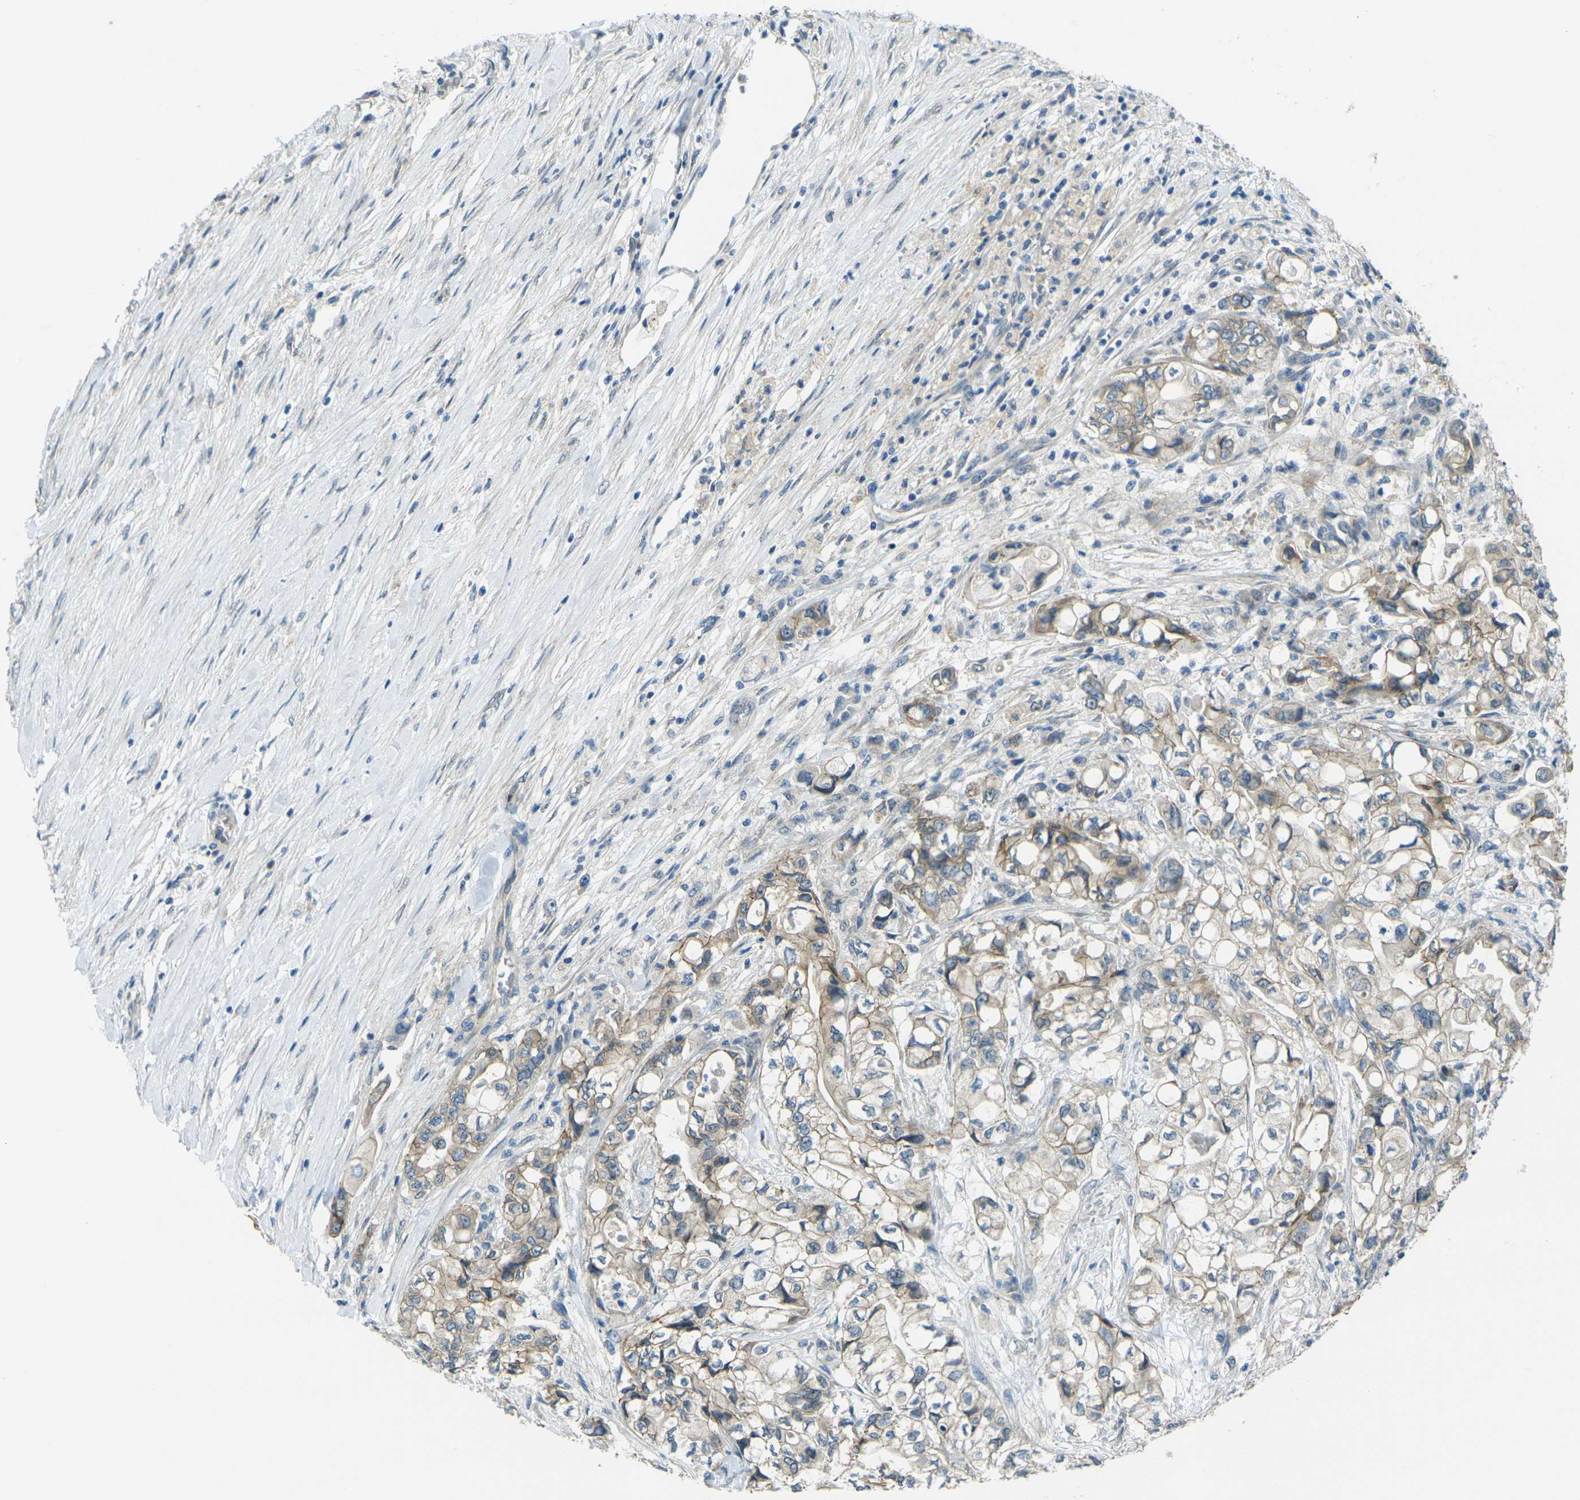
{"staining": {"intensity": "weak", "quantity": "<25%", "location": "cytoplasmic/membranous"}, "tissue": "pancreatic cancer", "cell_type": "Tumor cells", "image_type": "cancer", "snomed": [{"axis": "morphology", "description": "Adenocarcinoma, NOS"}, {"axis": "topography", "description": "Pancreas"}], "caption": "The micrograph displays no staining of tumor cells in pancreatic cancer (adenocarcinoma).", "gene": "RHBDD1", "patient": {"sex": "male", "age": 79}}